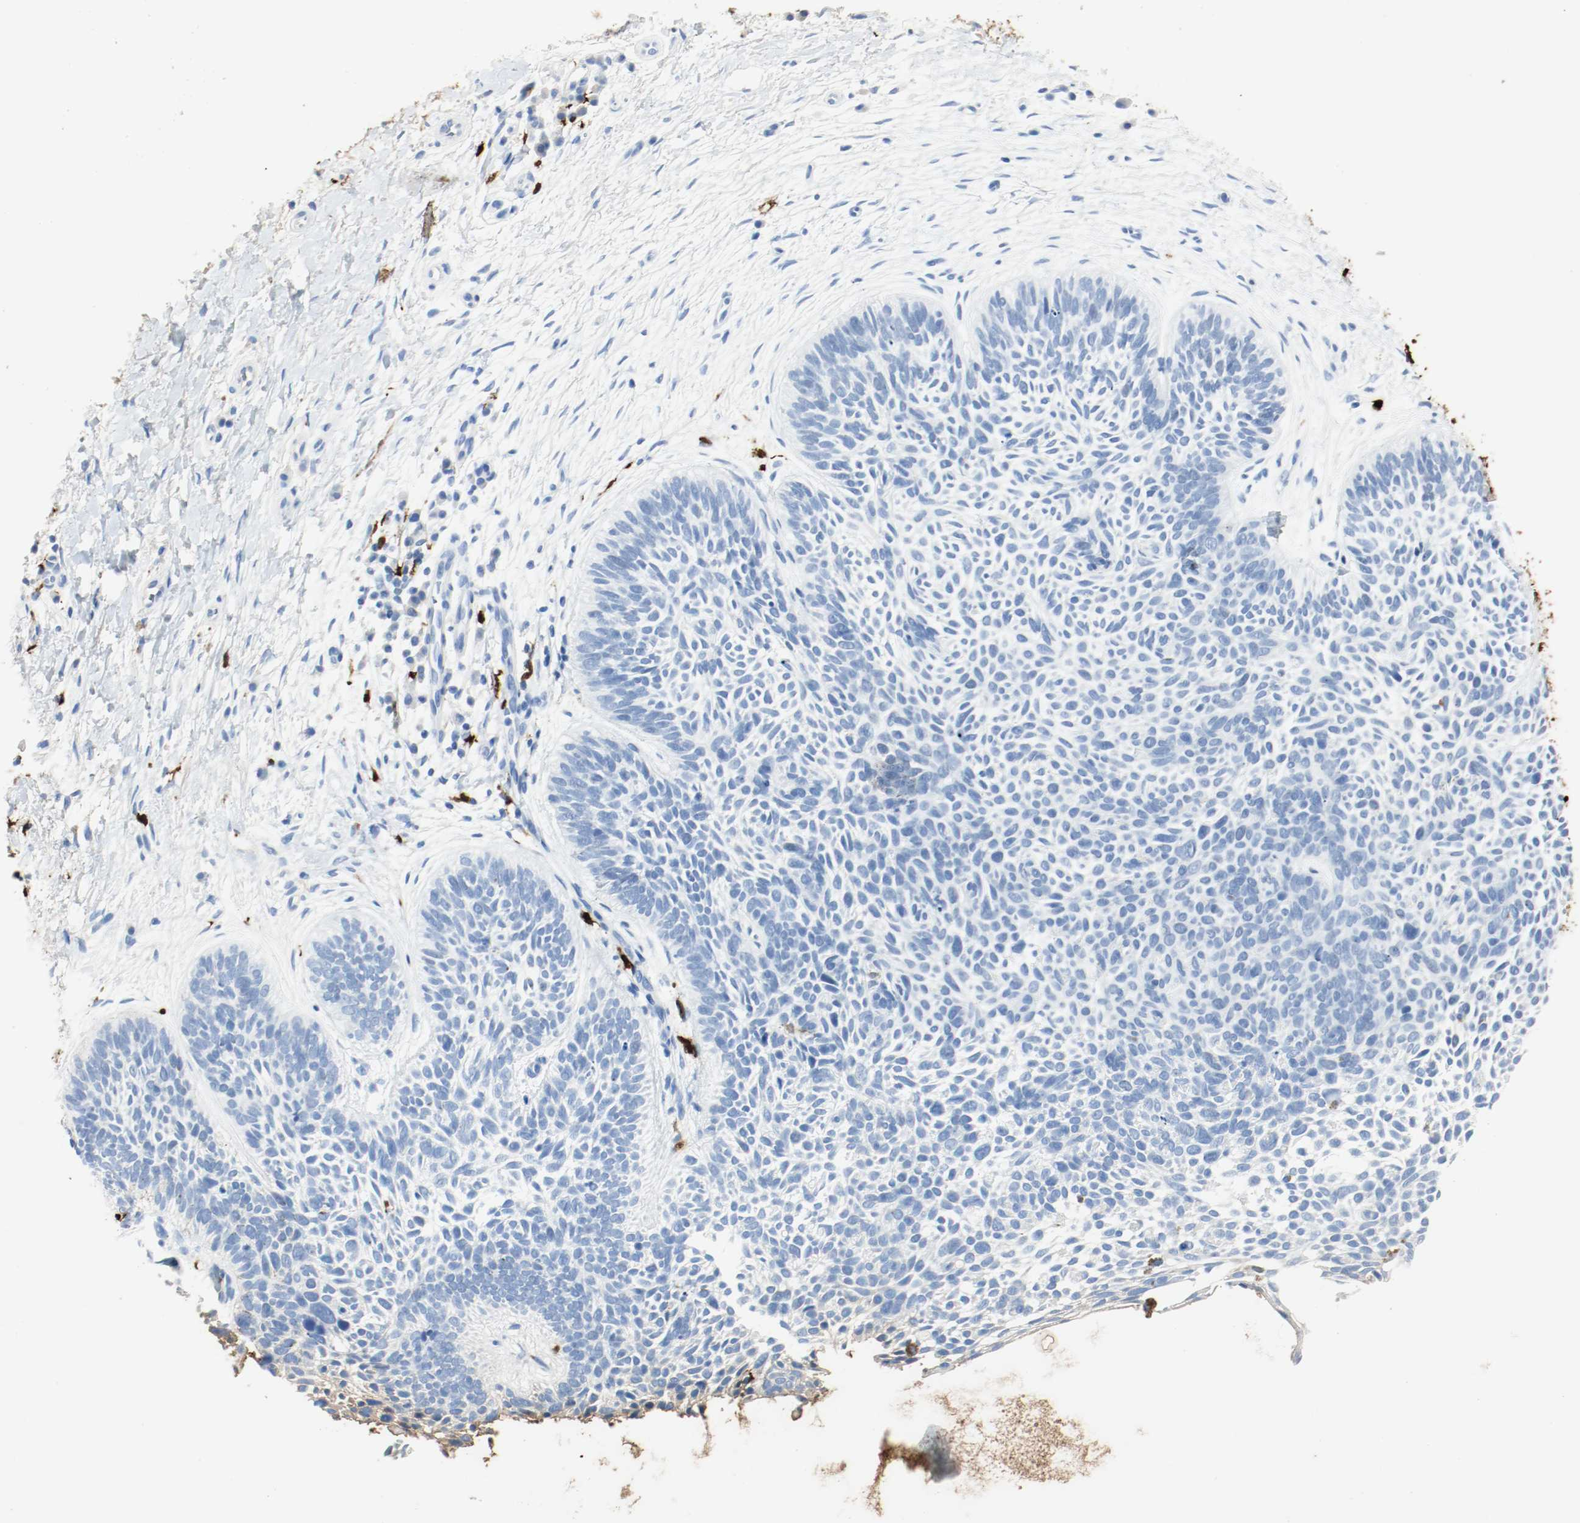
{"staining": {"intensity": "negative", "quantity": "none", "location": "none"}, "tissue": "skin cancer", "cell_type": "Tumor cells", "image_type": "cancer", "snomed": [{"axis": "morphology", "description": "Basal cell carcinoma"}, {"axis": "topography", "description": "Skin"}], "caption": "IHC photomicrograph of skin cancer stained for a protein (brown), which displays no positivity in tumor cells.", "gene": "S100A9", "patient": {"sex": "female", "age": 79}}